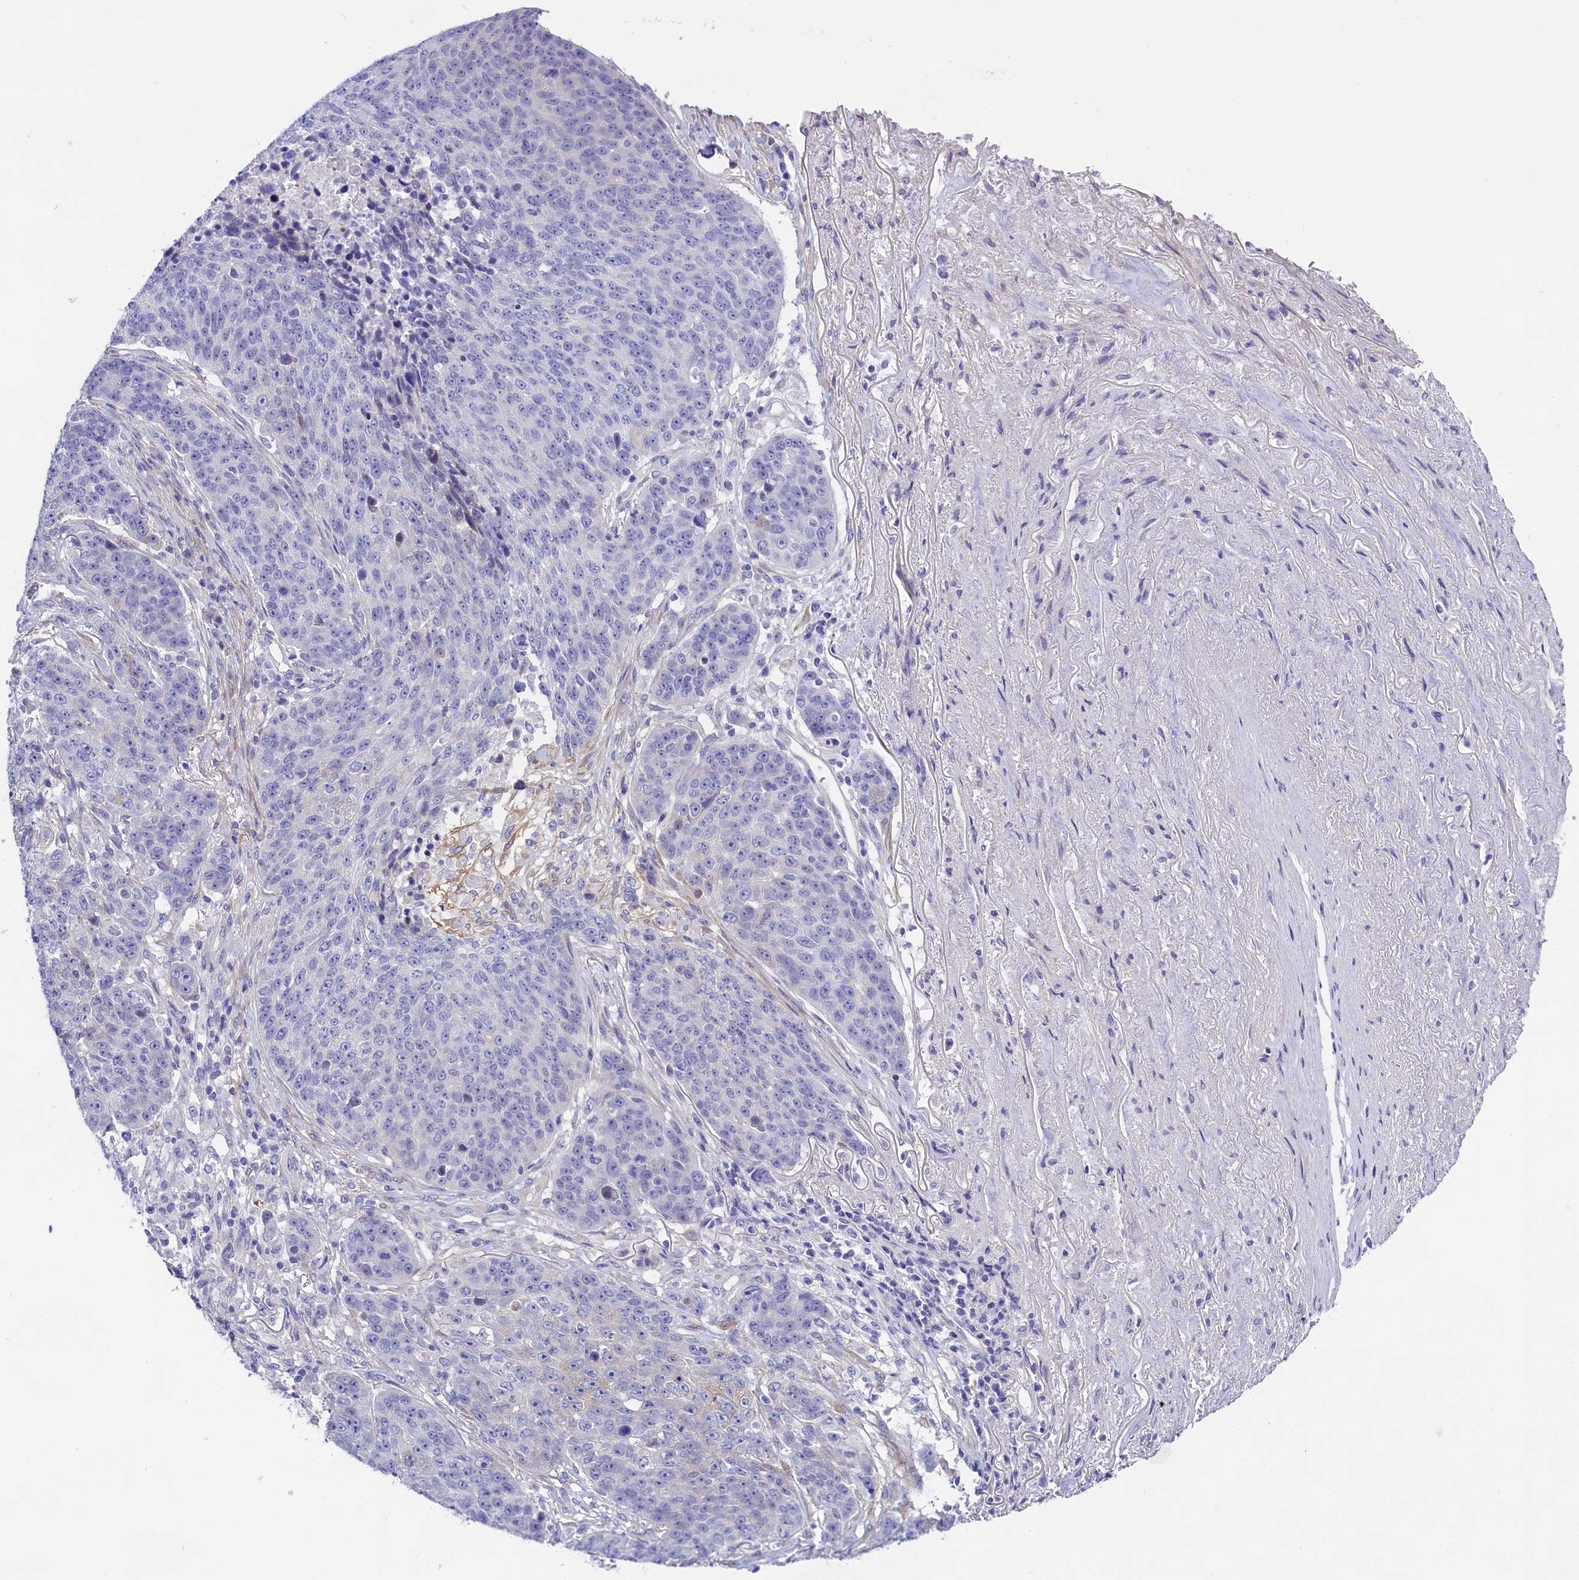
{"staining": {"intensity": "negative", "quantity": "none", "location": "none"}, "tissue": "lung cancer", "cell_type": "Tumor cells", "image_type": "cancer", "snomed": [{"axis": "morphology", "description": "Normal tissue, NOS"}, {"axis": "morphology", "description": "Squamous cell carcinoma, NOS"}, {"axis": "topography", "description": "Lymph node"}, {"axis": "topography", "description": "Lung"}], "caption": "IHC of lung squamous cell carcinoma exhibits no positivity in tumor cells.", "gene": "PPP1R13L", "patient": {"sex": "male", "age": 66}}